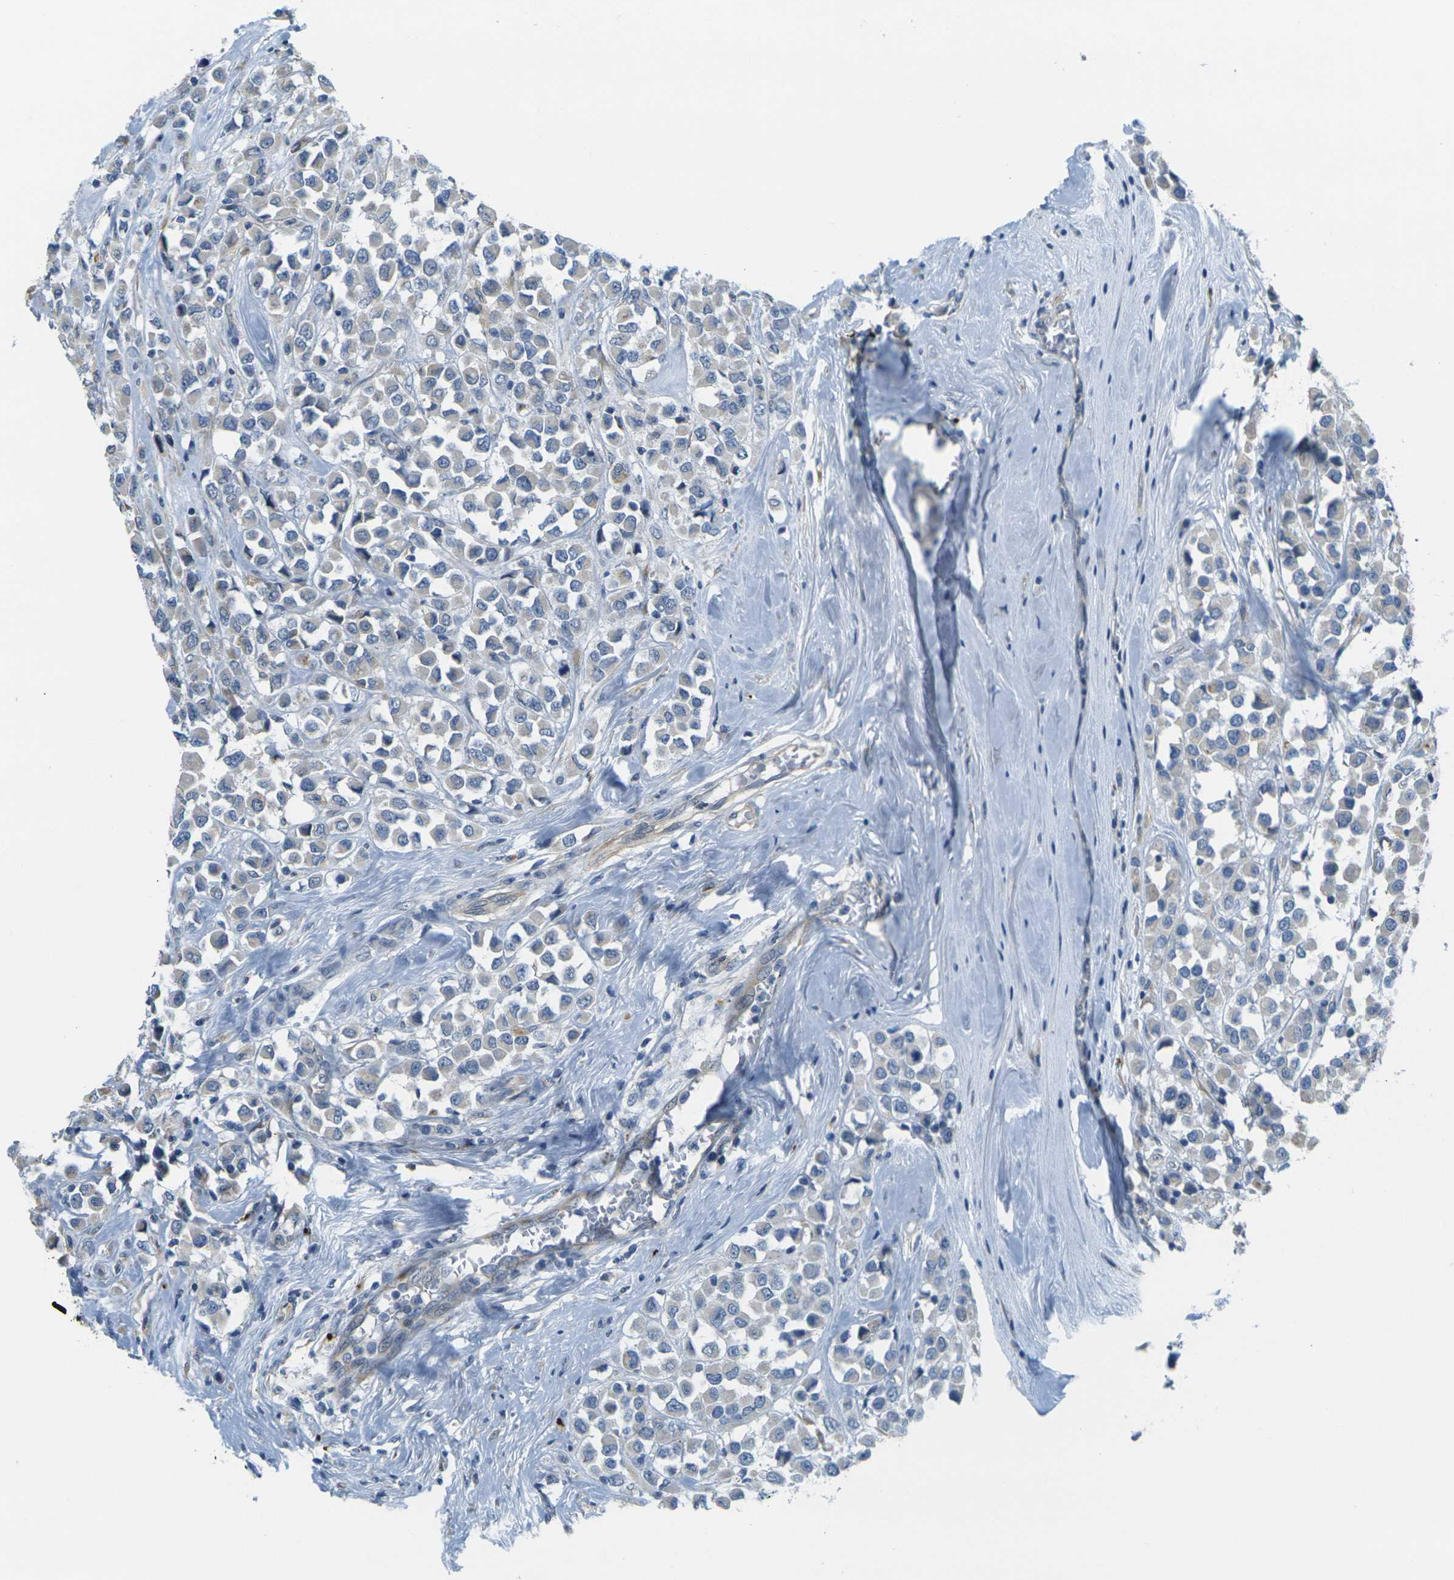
{"staining": {"intensity": "negative", "quantity": "none", "location": "none"}, "tissue": "breast cancer", "cell_type": "Tumor cells", "image_type": "cancer", "snomed": [{"axis": "morphology", "description": "Duct carcinoma"}, {"axis": "topography", "description": "Breast"}], "caption": "A histopathology image of breast cancer stained for a protein displays no brown staining in tumor cells.", "gene": "CYP2C8", "patient": {"sex": "female", "age": 61}}